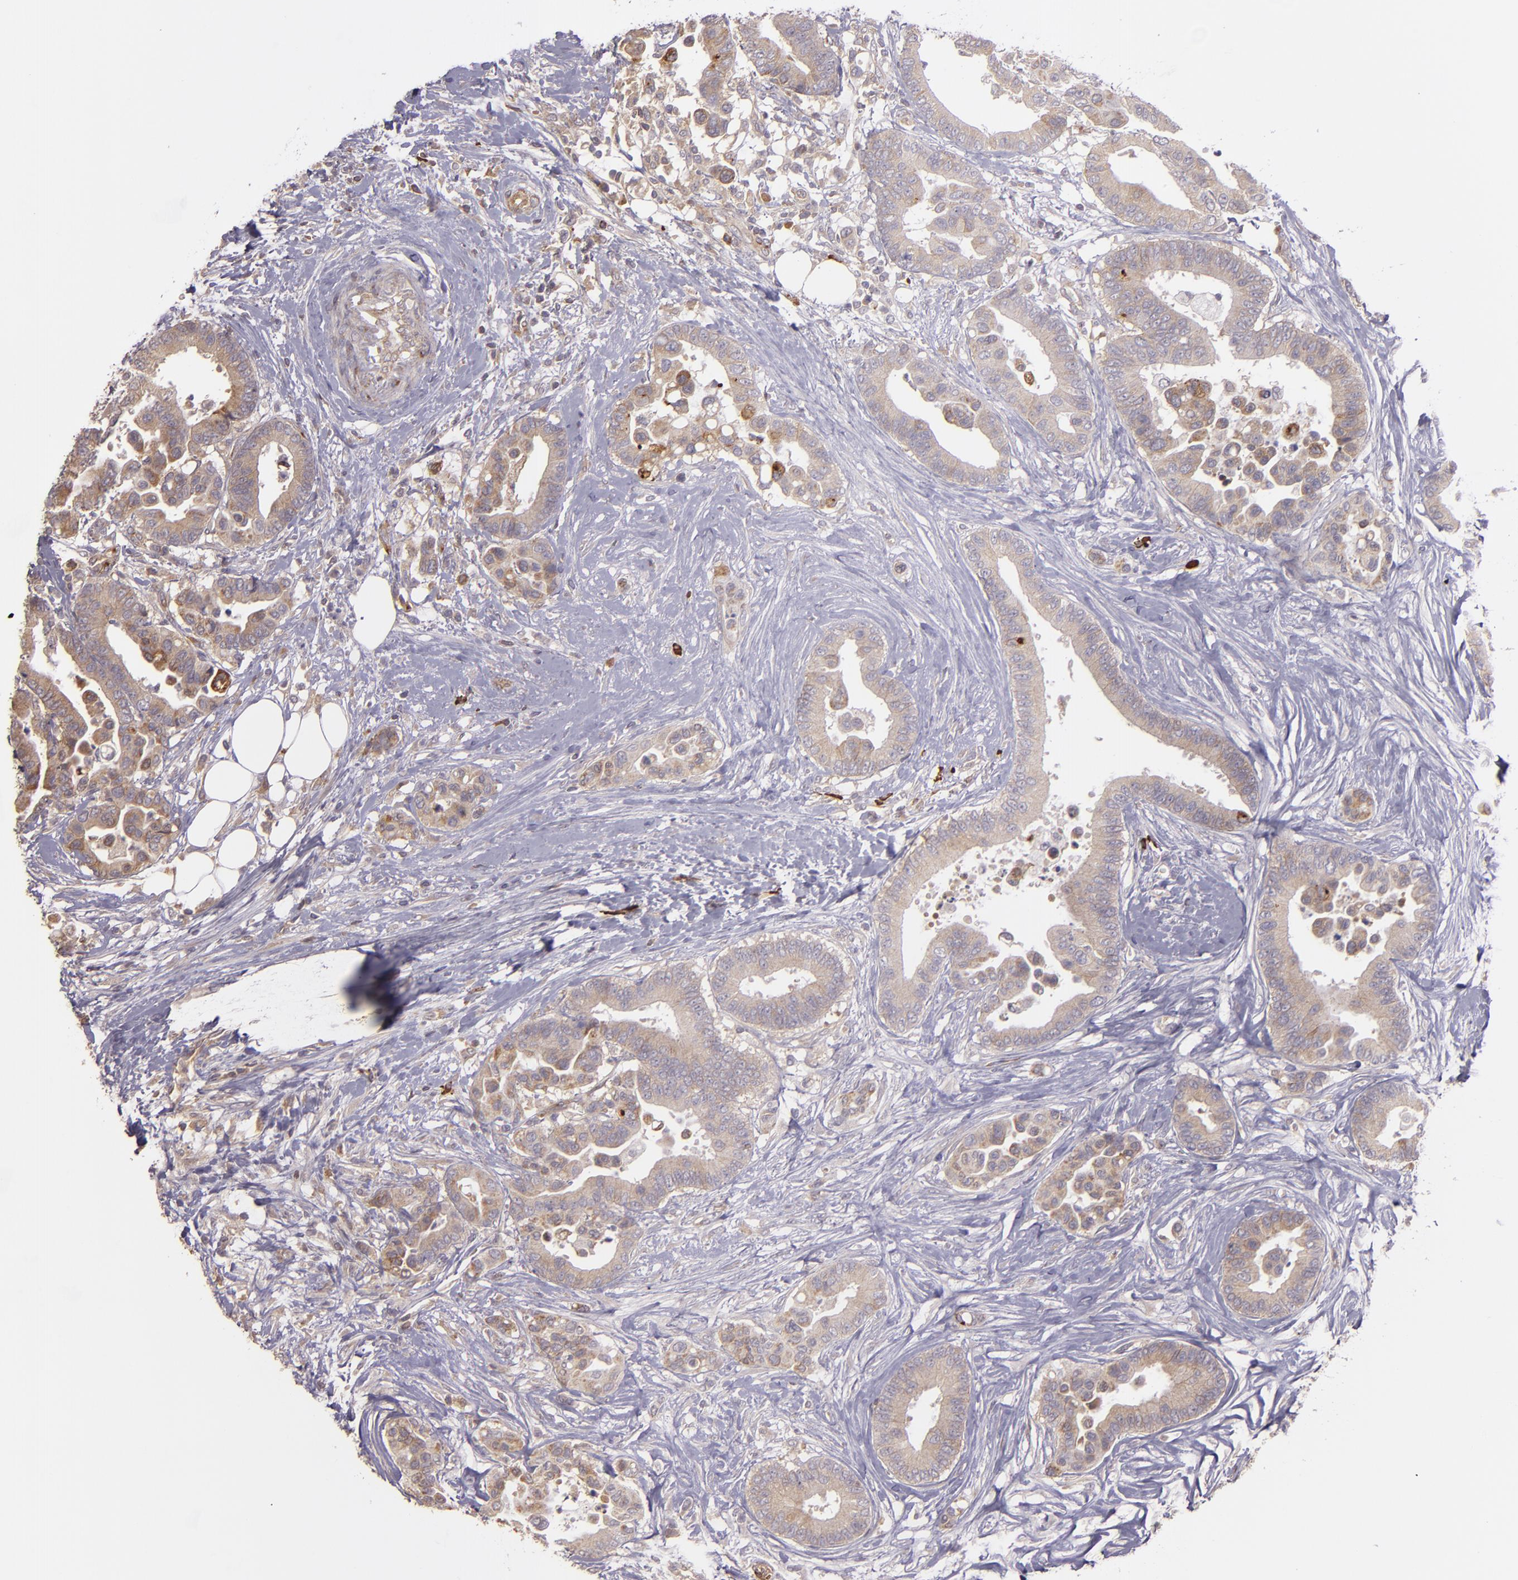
{"staining": {"intensity": "moderate", "quantity": ">75%", "location": "cytoplasmic/membranous"}, "tissue": "colorectal cancer", "cell_type": "Tumor cells", "image_type": "cancer", "snomed": [{"axis": "morphology", "description": "Adenocarcinoma, NOS"}, {"axis": "topography", "description": "Colon"}], "caption": "Protein staining of colorectal cancer (adenocarcinoma) tissue demonstrates moderate cytoplasmic/membranous positivity in about >75% of tumor cells.", "gene": "ECE1", "patient": {"sex": "male", "age": 82}}